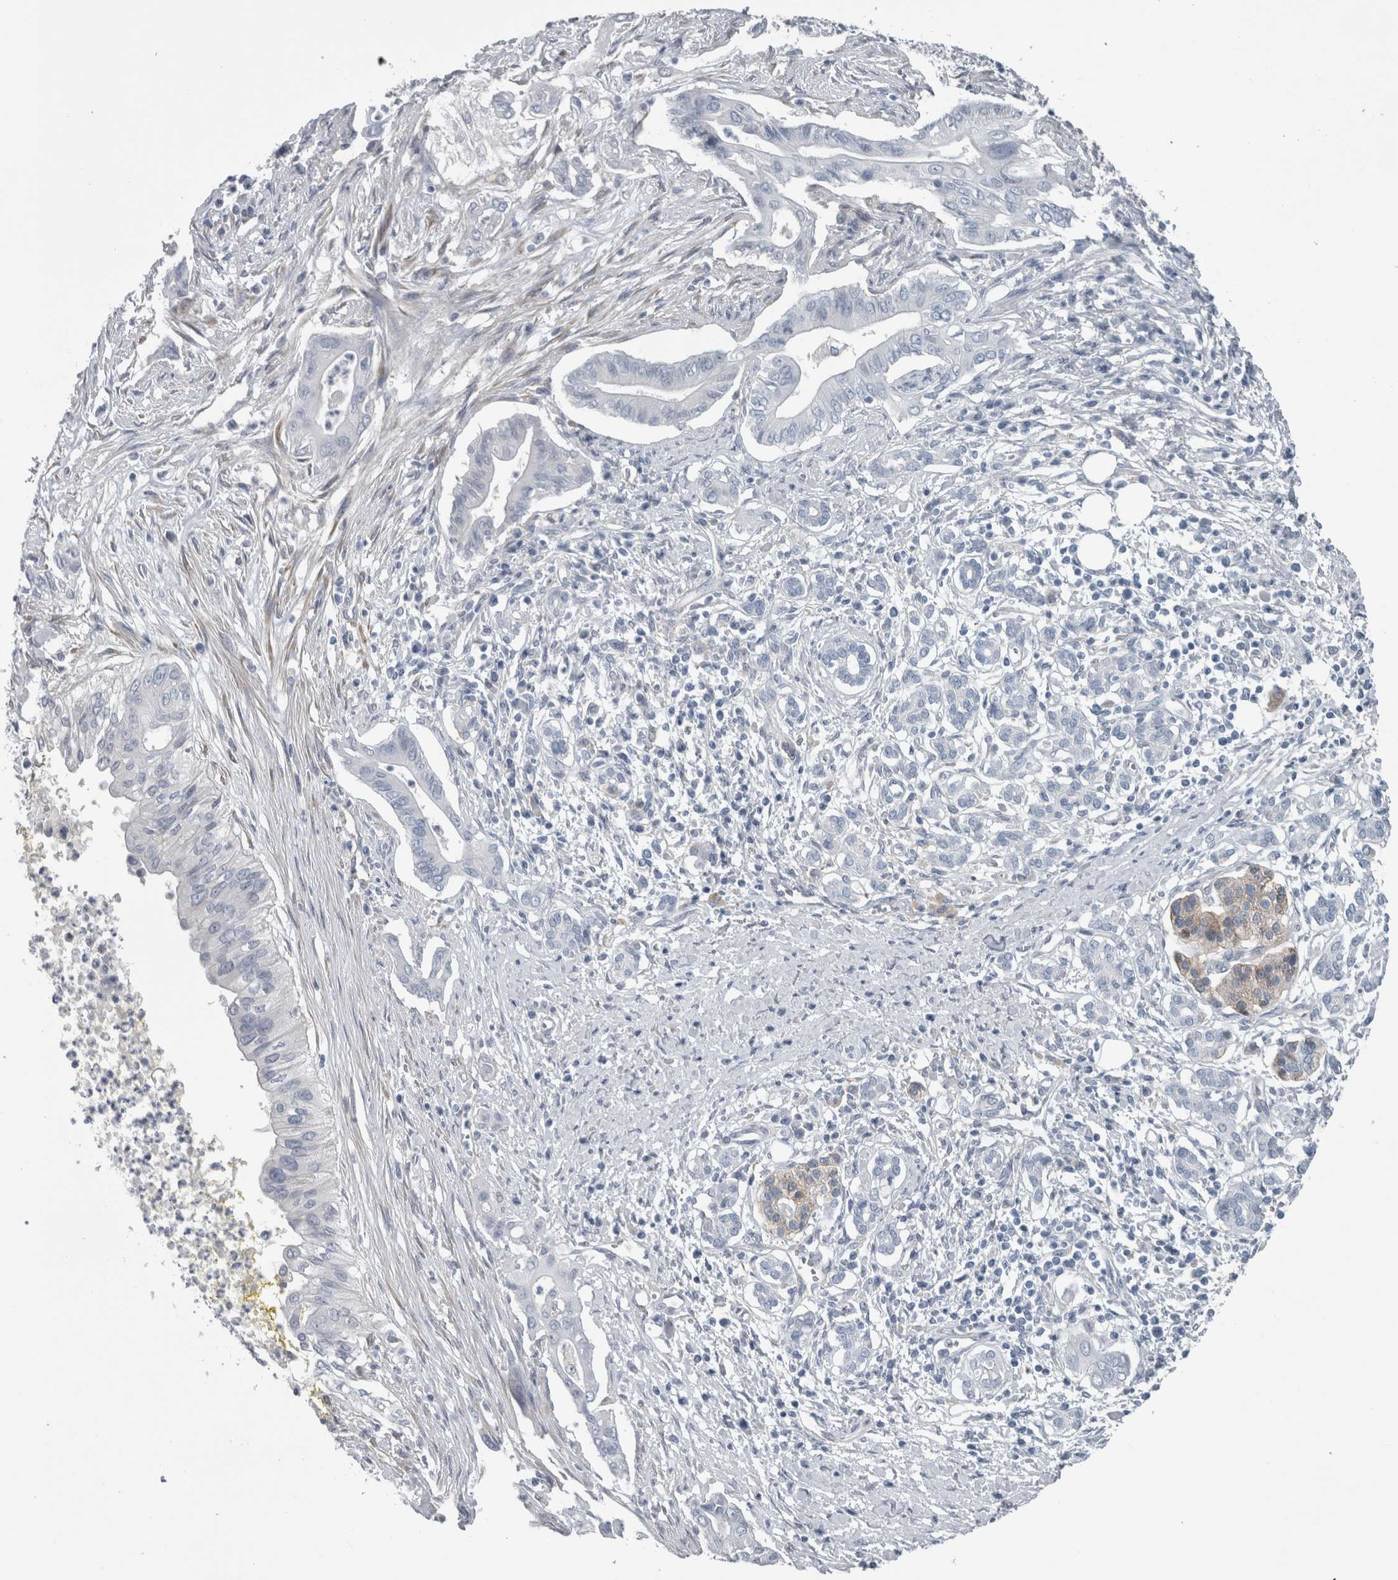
{"staining": {"intensity": "negative", "quantity": "none", "location": "none"}, "tissue": "pancreatic cancer", "cell_type": "Tumor cells", "image_type": "cancer", "snomed": [{"axis": "morphology", "description": "Adenocarcinoma, NOS"}, {"axis": "topography", "description": "Pancreas"}], "caption": "Tumor cells are negative for brown protein staining in adenocarcinoma (pancreatic).", "gene": "SH3GL2", "patient": {"sex": "male", "age": 58}}